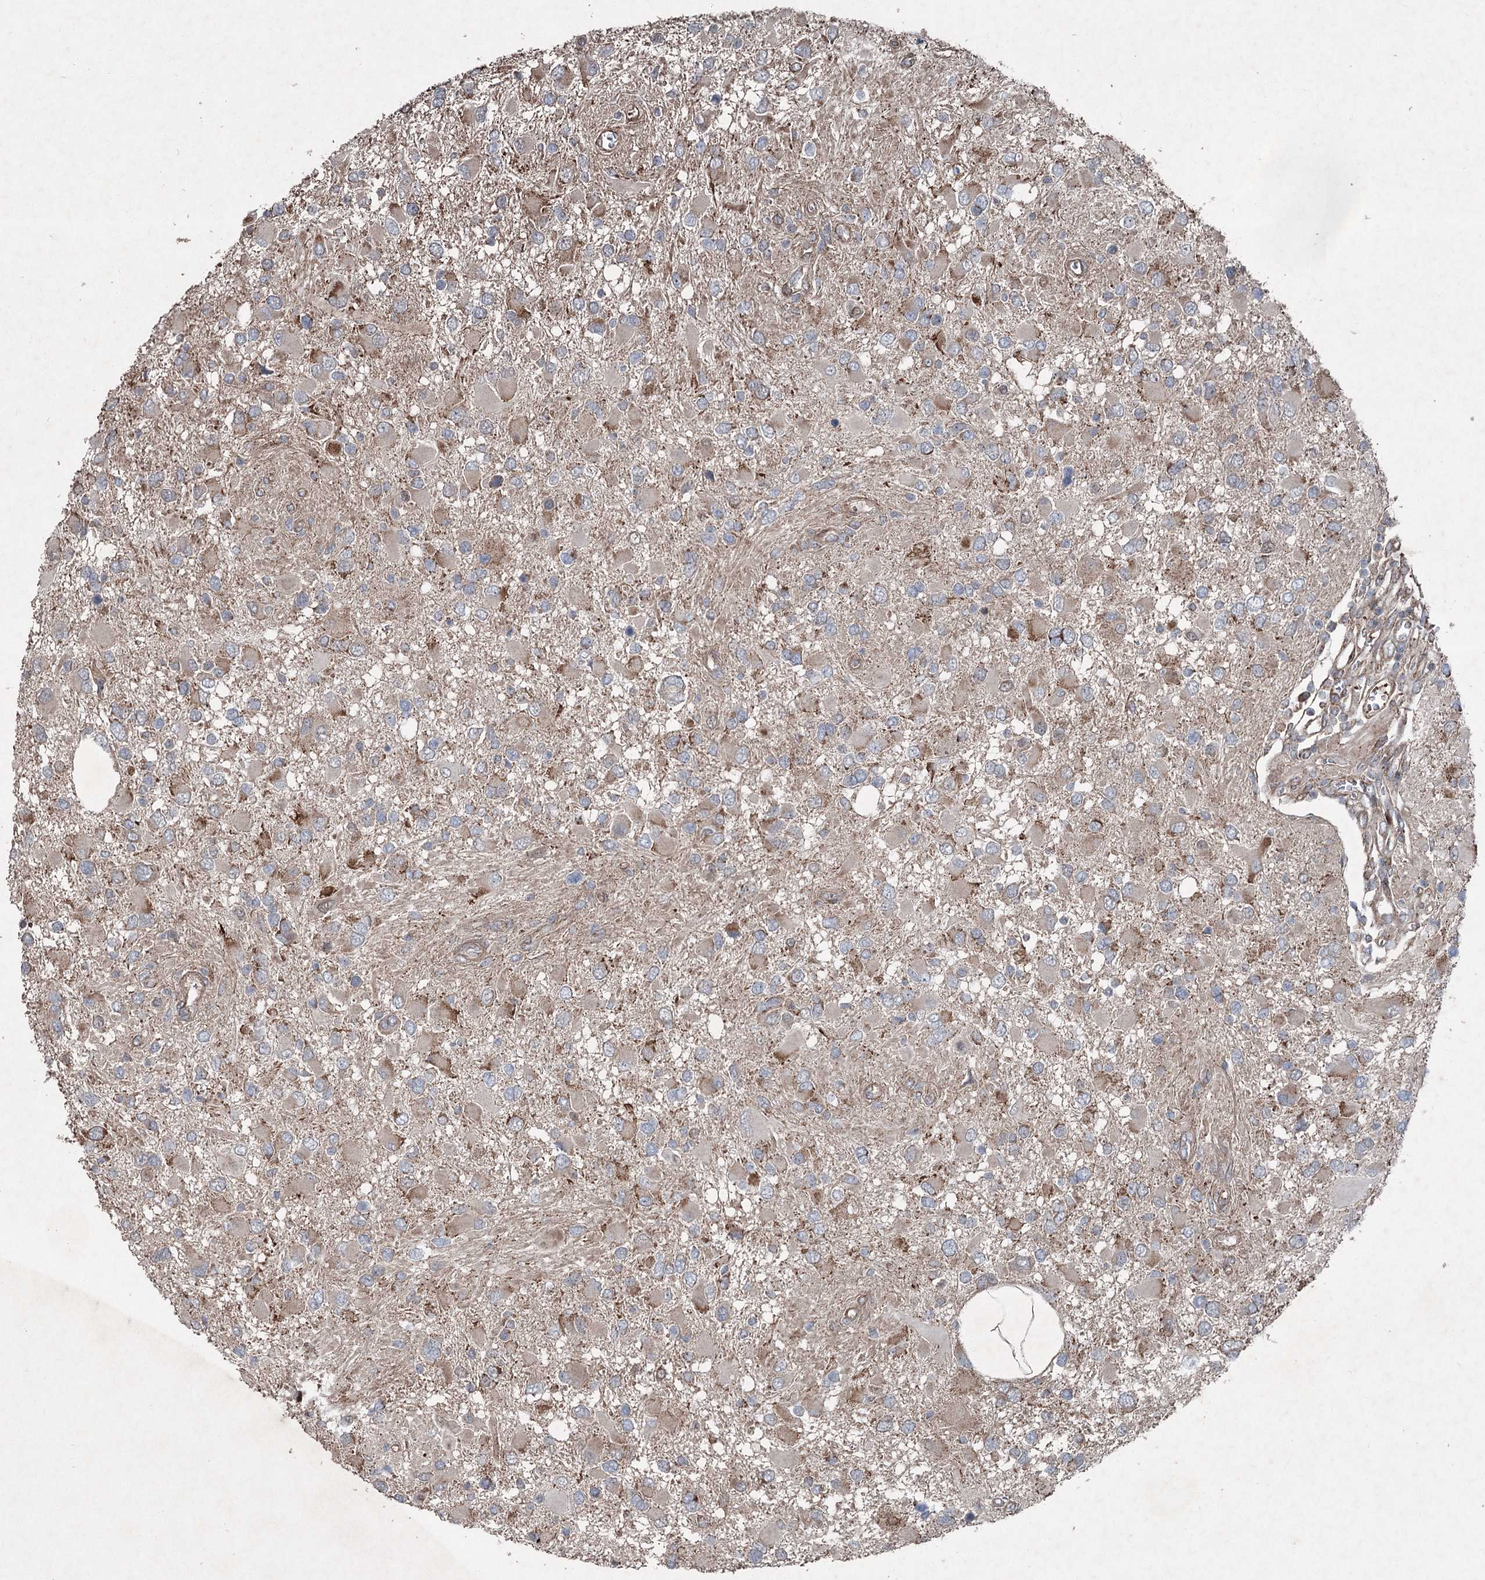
{"staining": {"intensity": "negative", "quantity": "none", "location": "none"}, "tissue": "glioma", "cell_type": "Tumor cells", "image_type": "cancer", "snomed": [{"axis": "morphology", "description": "Glioma, malignant, High grade"}, {"axis": "topography", "description": "Brain"}], "caption": "This is an immunohistochemistry photomicrograph of malignant glioma (high-grade). There is no staining in tumor cells.", "gene": "SERINC5", "patient": {"sex": "male", "age": 53}}